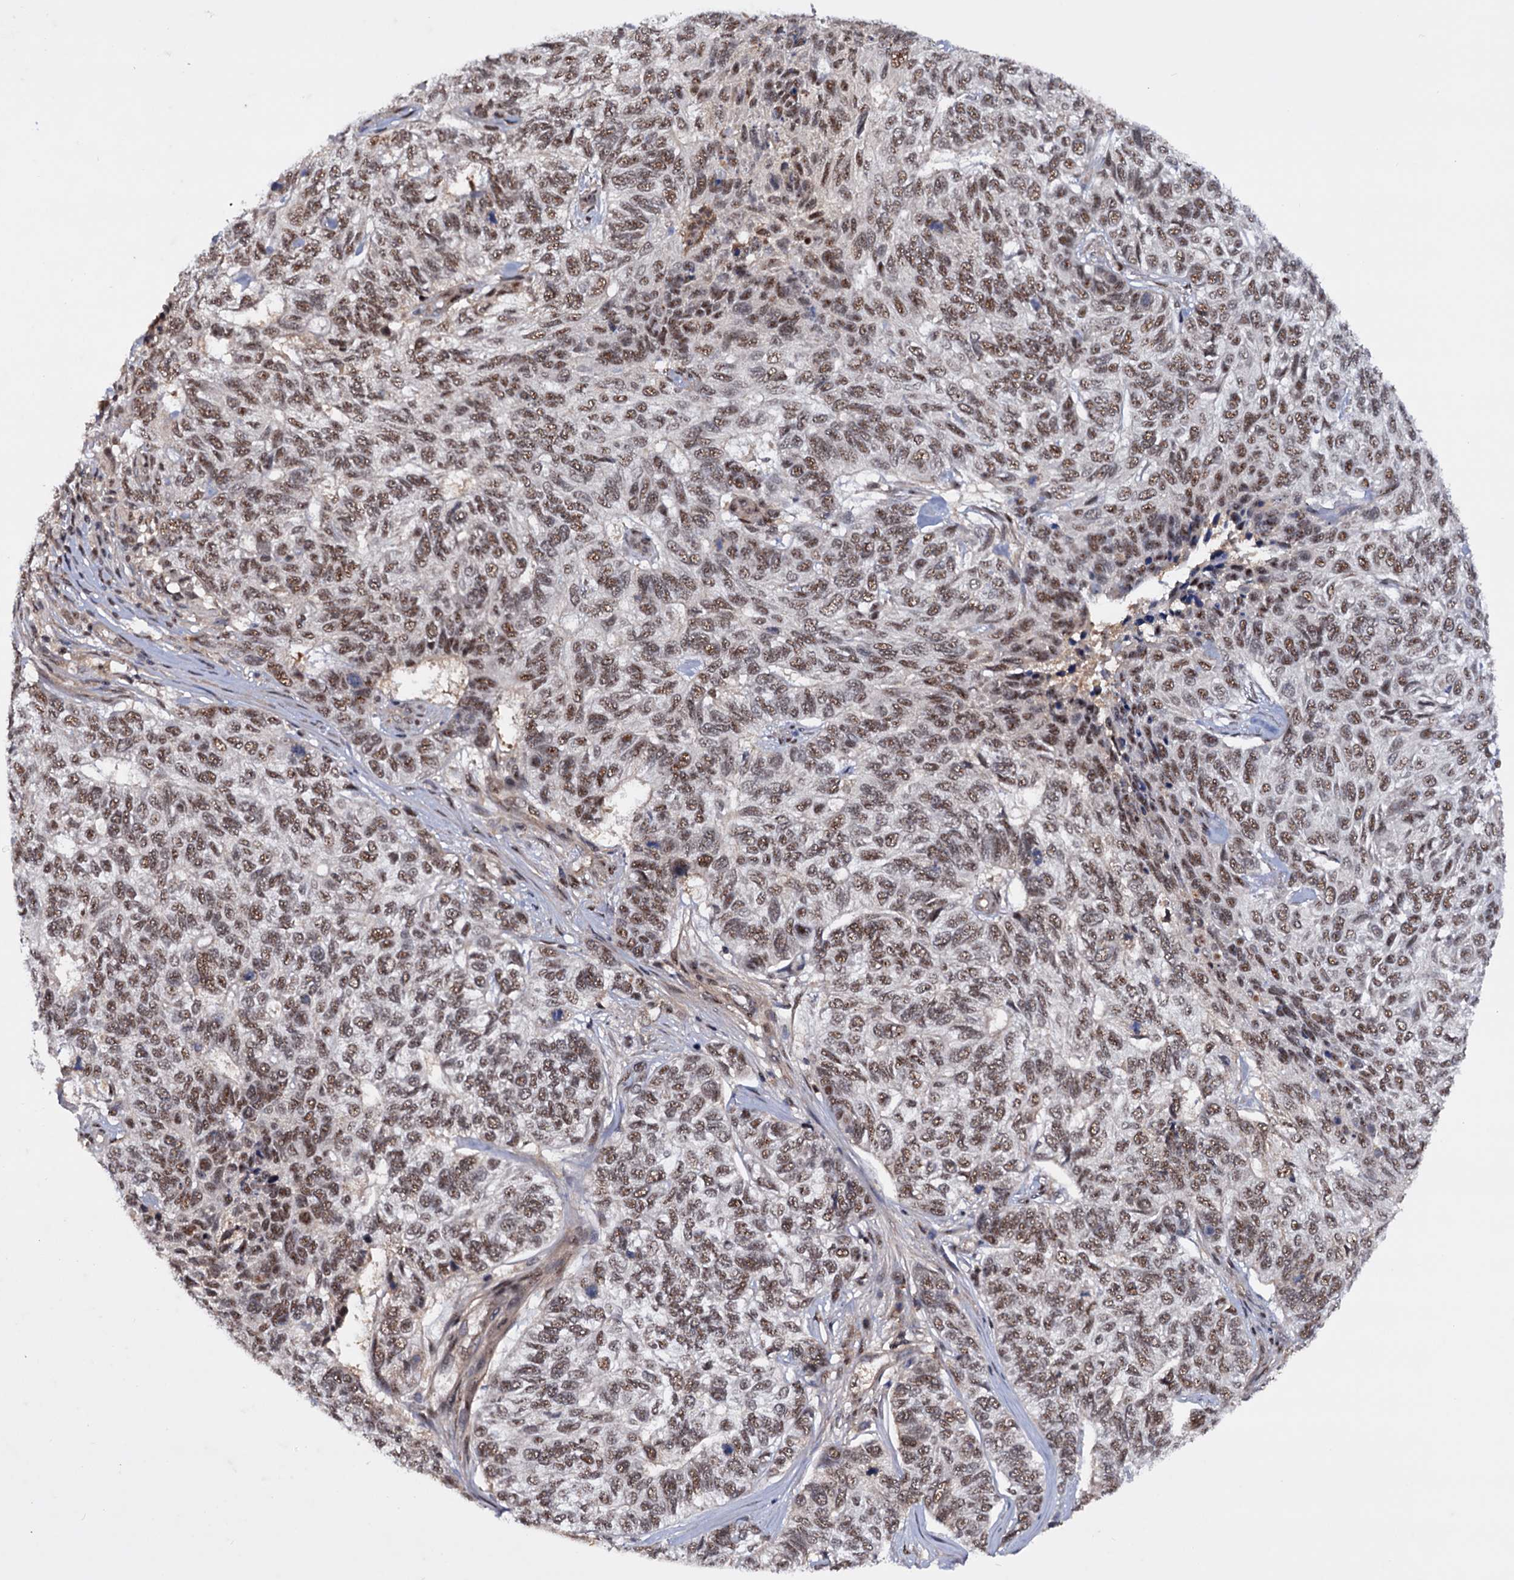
{"staining": {"intensity": "moderate", "quantity": "25%-75%", "location": "nuclear"}, "tissue": "skin cancer", "cell_type": "Tumor cells", "image_type": "cancer", "snomed": [{"axis": "morphology", "description": "Basal cell carcinoma"}, {"axis": "topography", "description": "Skin"}], "caption": "Immunohistochemistry (IHC) (DAB (3,3'-diaminobenzidine)) staining of human basal cell carcinoma (skin) demonstrates moderate nuclear protein positivity in approximately 25%-75% of tumor cells.", "gene": "TBC1D12", "patient": {"sex": "female", "age": 65}}